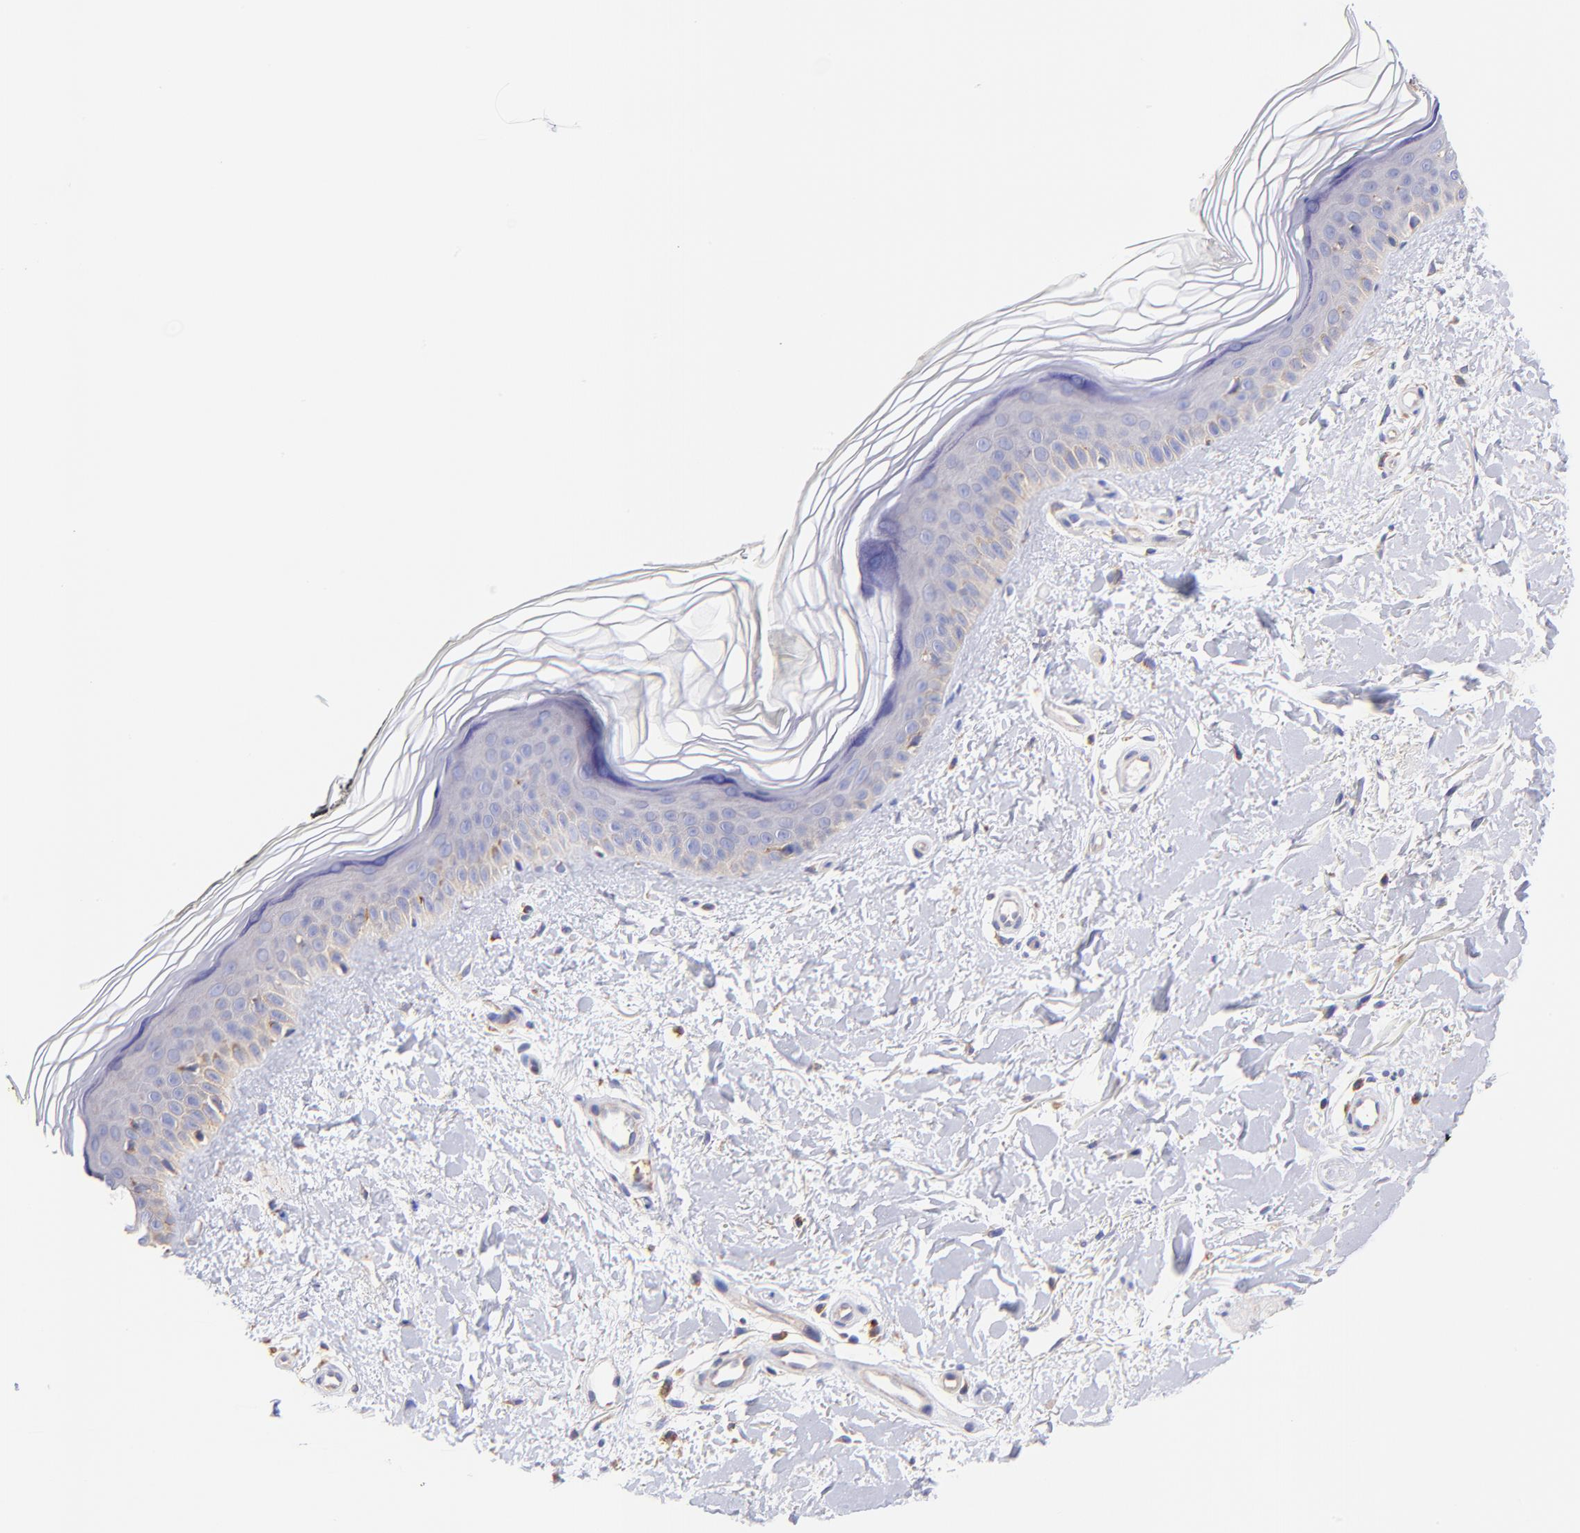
{"staining": {"intensity": "negative", "quantity": "none", "location": "none"}, "tissue": "skin", "cell_type": "Fibroblasts", "image_type": "normal", "snomed": [{"axis": "morphology", "description": "Normal tissue, NOS"}, {"axis": "topography", "description": "Skin"}], "caption": "This is a photomicrograph of IHC staining of normal skin, which shows no expression in fibroblasts.", "gene": "PREX1", "patient": {"sex": "female", "age": 19}}